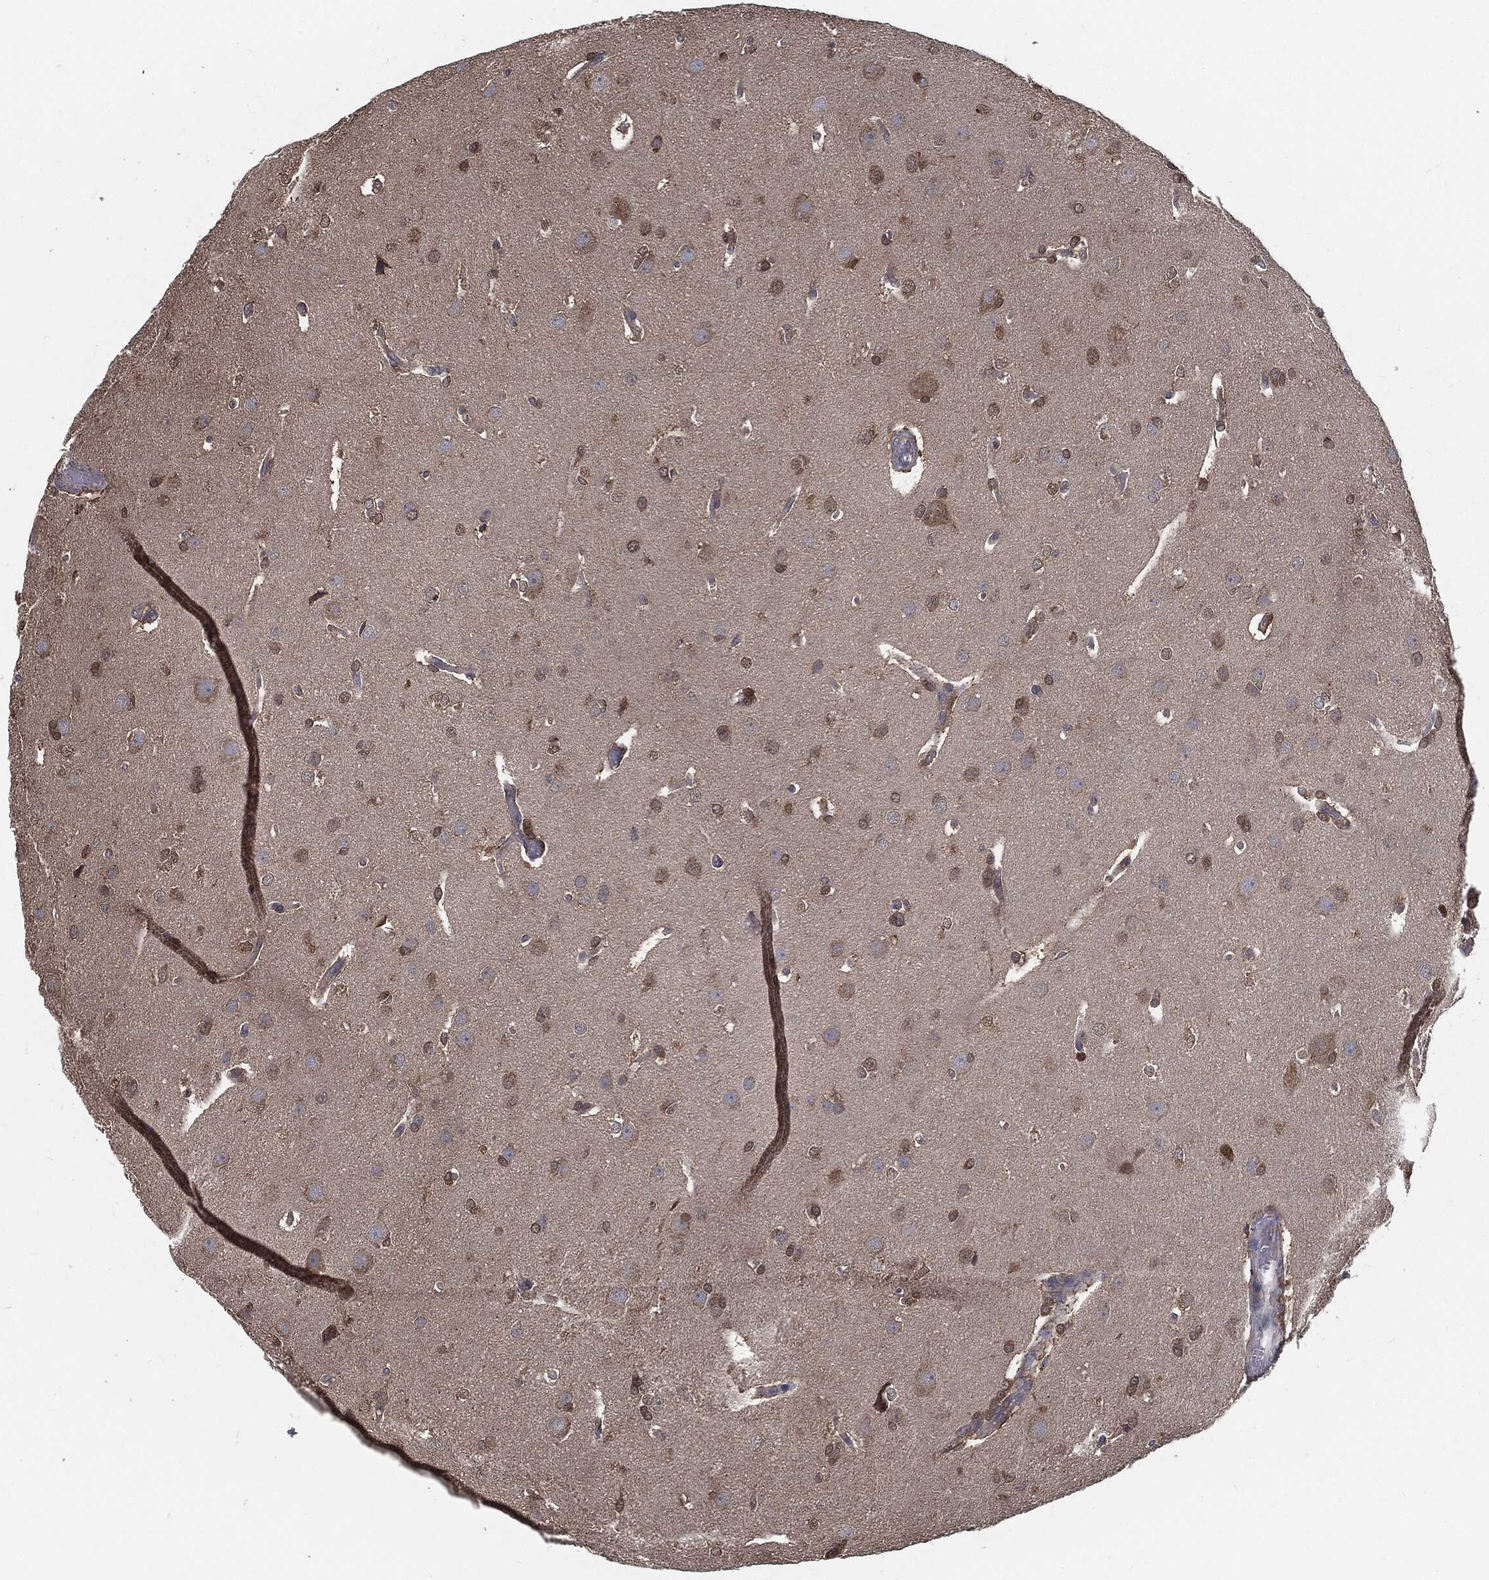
{"staining": {"intensity": "moderate", "quantity": "<25%", "location": "cytoplasmic/membranous"}, "tissue": "glioma", "cell_type": "Tumor cells", "image_type": "cancer", "snomed": [{"axis": "morphology", "description": "Glioma, malignant, Low grade"}, {"axis": "topography", "description": "Brain"}], "caption": "Immunohistochemical staining of malignant low-grade glioma reveals low levels of moderate cytoplasmic/membranous protein positivity in about <25% of tumor cells.", "gene": "PRDX4", "patient": {"sex": "female", "age": 32}}